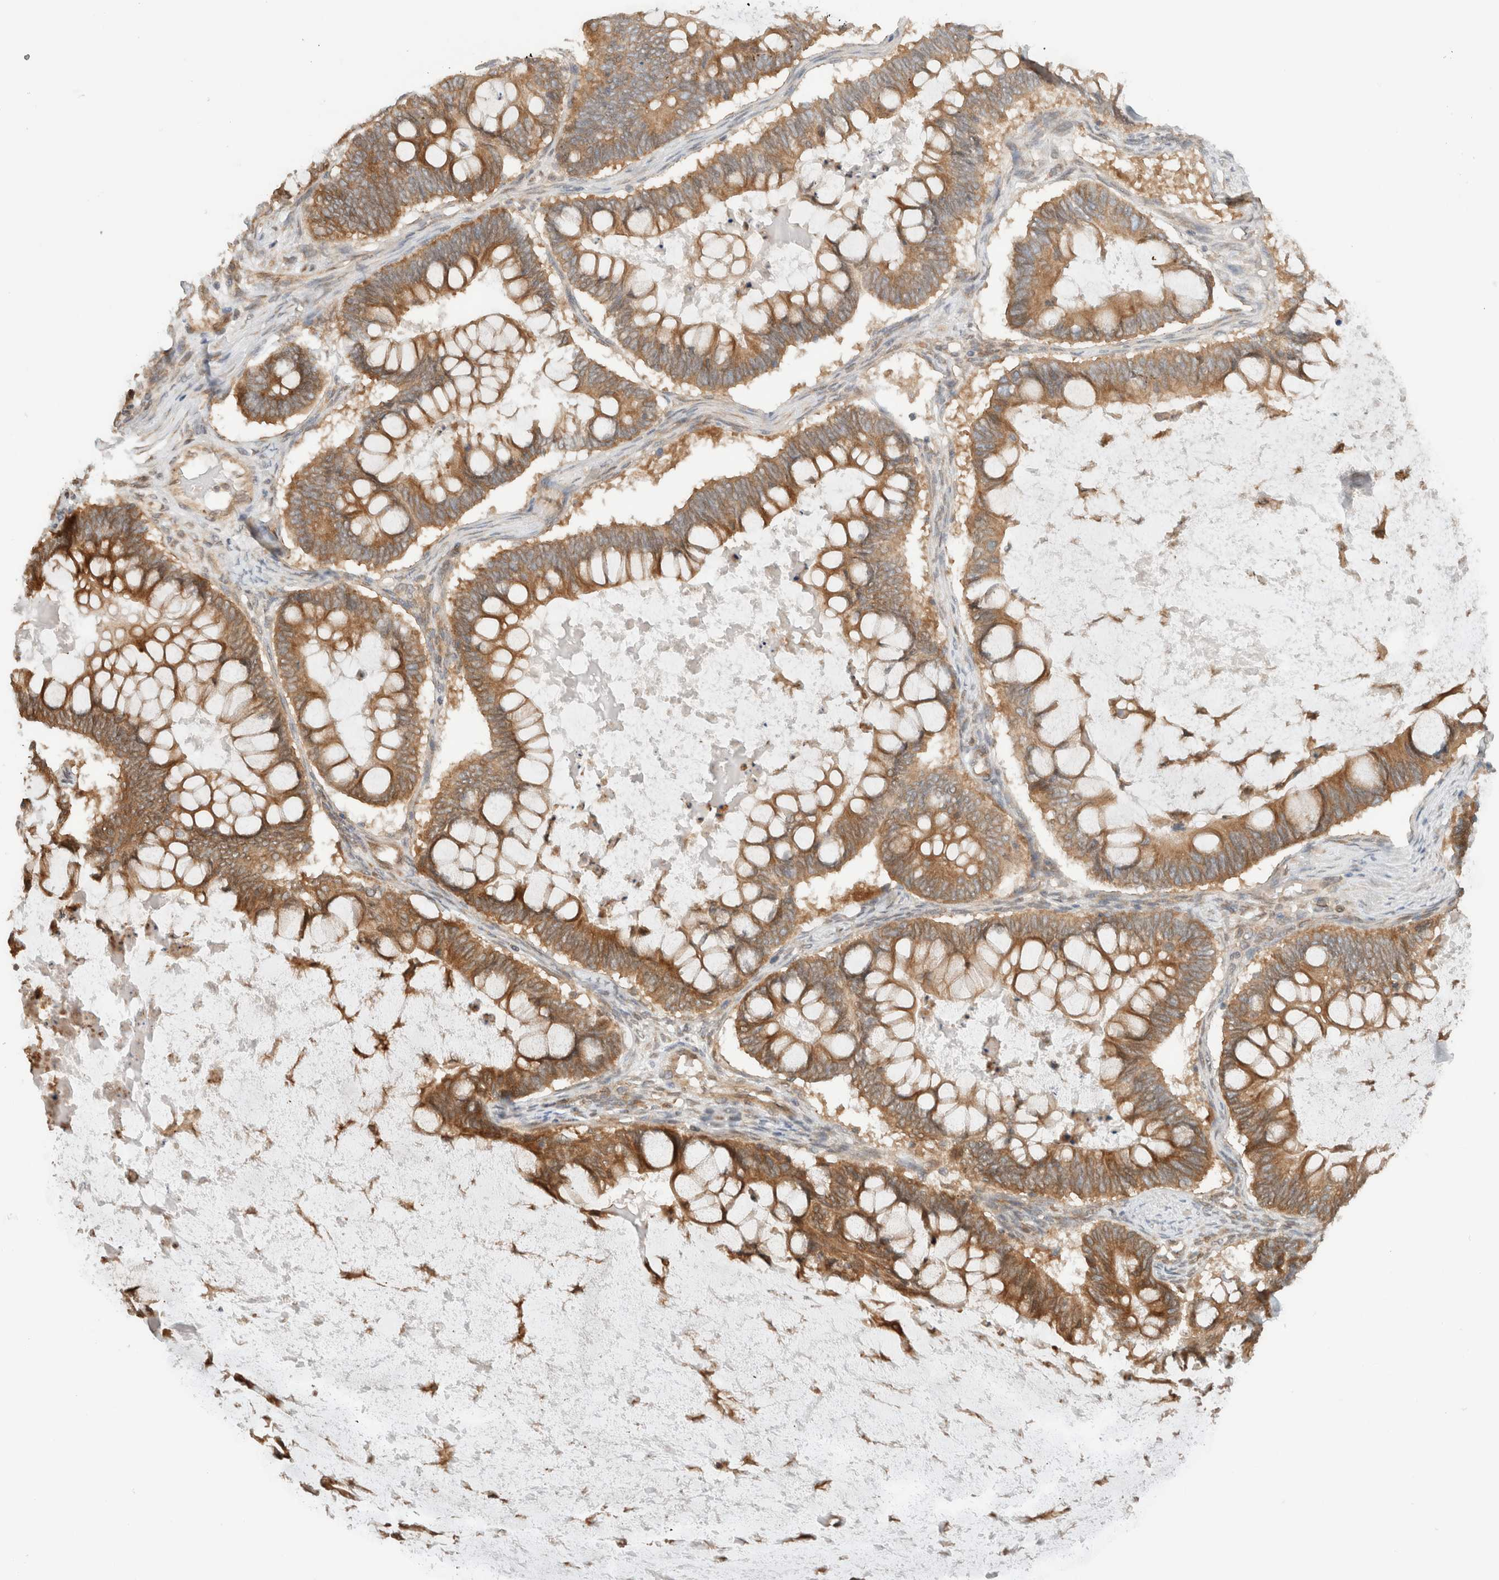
{"staining": {"intensity": "moderate", "quantity": ">75%", "location": "cytoplasmic/membranous"}, "tissue": "ovarian cancer", "cell_type": "Tumor cells", "image_type": "cancer", "snomed": [{"axis": "morphology", "description": "Cystadenocarcinoma, mucinous, NOS"}, {"axis": "topography", "description": "Ovary"}], "caption": "This micrograph demonstrates immunohistochemistry (IHC) staining of ovarian mucinous cystadenocarcinoma, with medium moderate cytoplasmic/membranous positivity in approximately >75% of tumor cells.", "gene": "ARFGEF2", "patient": {"sex": "female", "age": 61}}